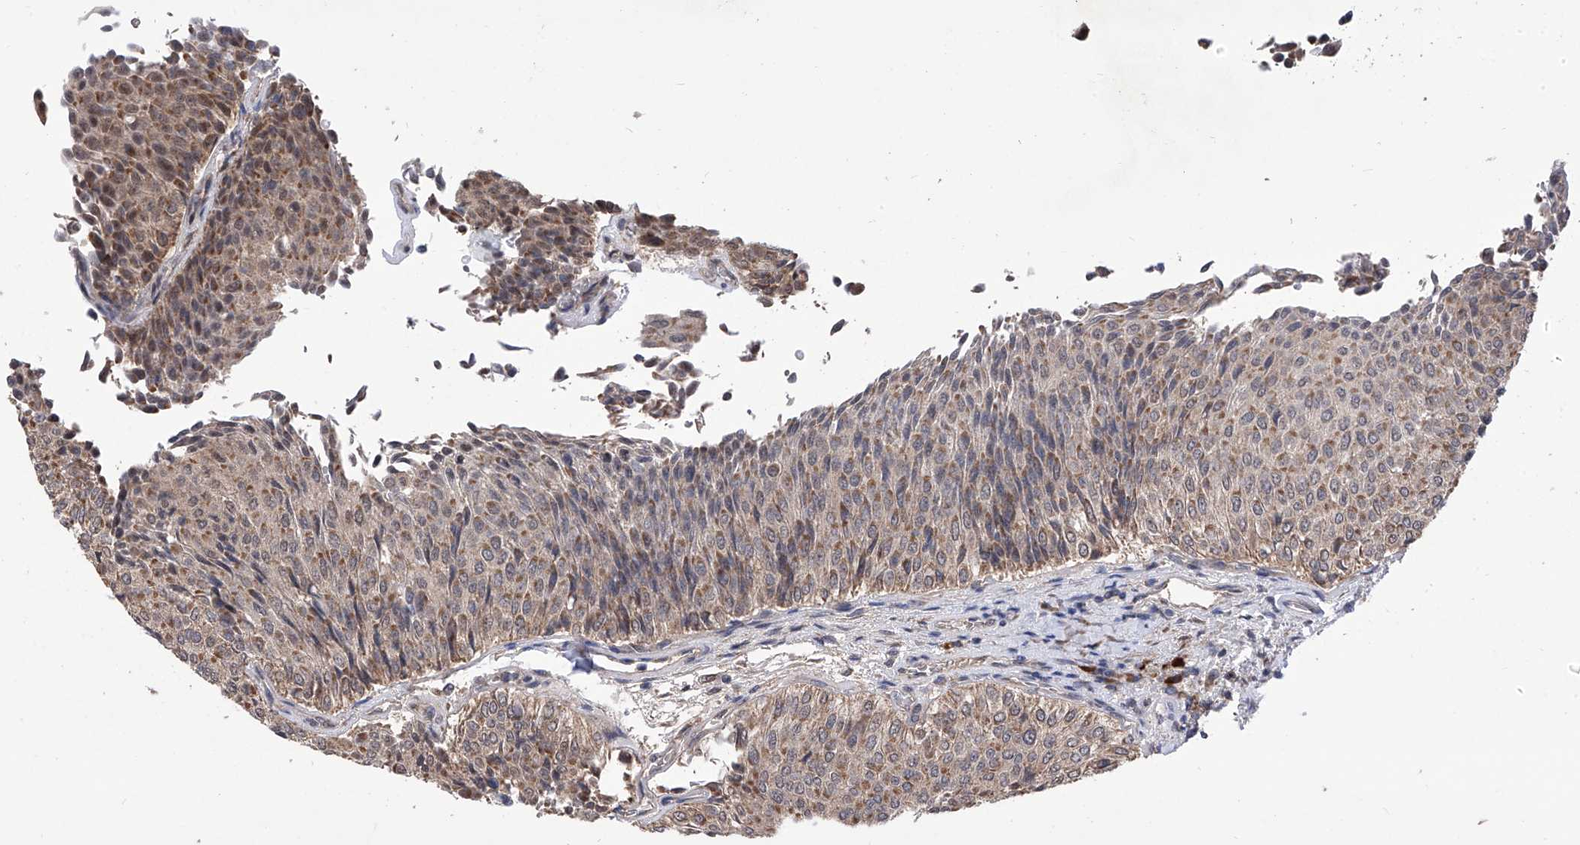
{"staining": {"intensity": "moderate", "quantity": ">75%", "location": "cytoplasmic/membranous"}, "tissue": "urothelial cancer", "cell_type": "Tumor cells", "image_type": "cancer", "snomed": [{"axis": "morphology", "description": "Urothelial carcinoma, Low grade"}, {"axis": "topography", "description": "Urinary bladder"}], "caption": "This photomicrograph demonstrates immunohistochemistry (IHC) staining of low-grade urothelial carcinoma, with medium moderate cytoplasmic/membranous expression in approximately >75% of tumor cells.", "gene": "USP45", "patient": {"sex": "male", "age": 78}}